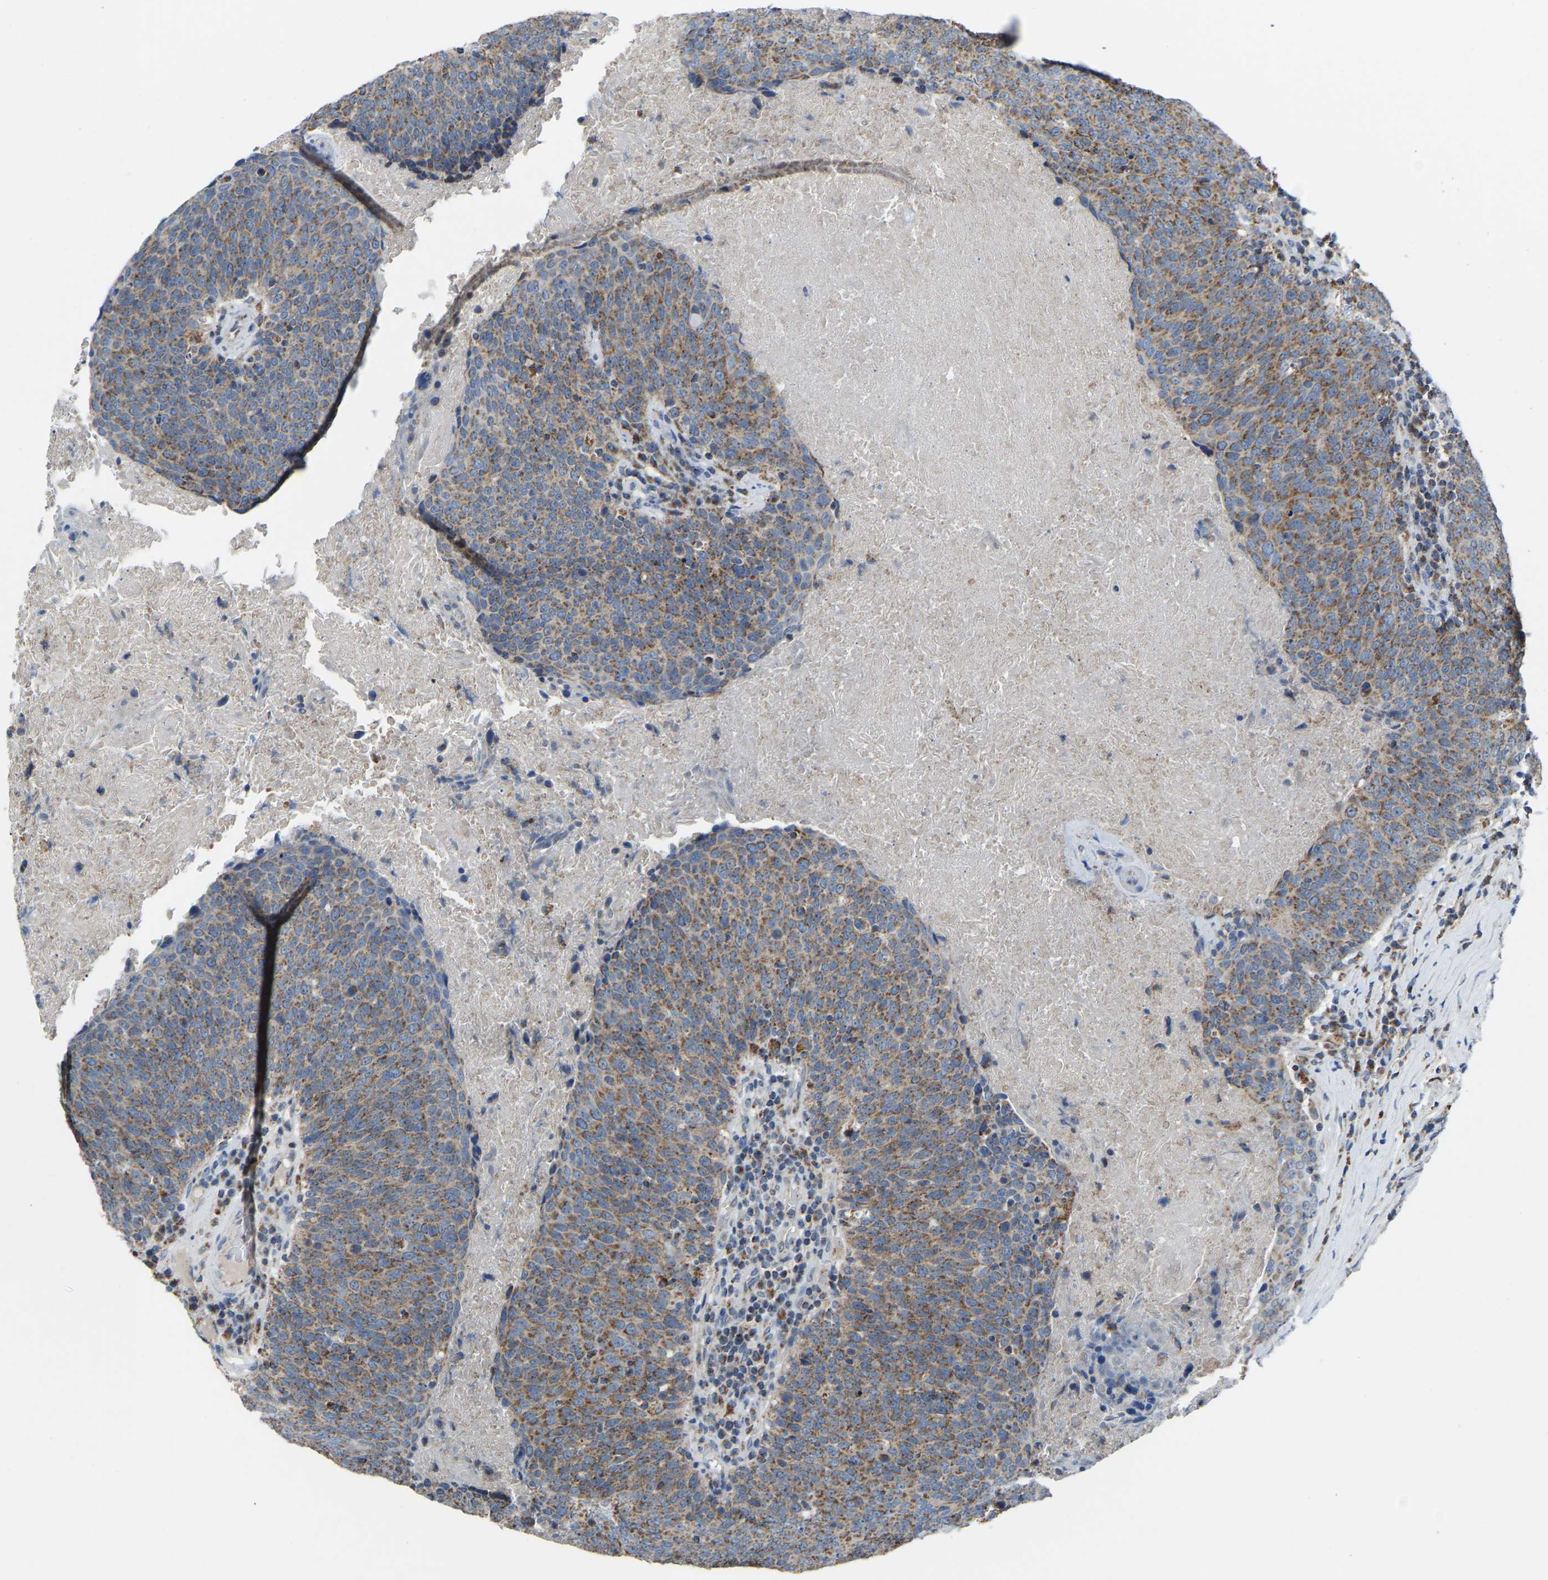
{"staining": {"intensity": "moderate", "quantity": ">75%", "location": "cytoplasmic/membranous"}, "tissue": "head and neck cancer", "cell_type": "Tumor cells", "image_type": "cancer", "snomed": [{"axis": "morphology", "description": "Squamous cell carcinoma, NOS"}, {"axis": "morphology", "description": "Squamous cell carcinoma, metastatic, NOS"}, {"axis": "topography", "description": "Lymph node"}, {"axis": "topography", "description": "Head-Neck"}], "caption": "Head and neck cancer (squamous cell carcinoma) stained for a protein (brown) demonstrates moderate cytoplasmic/membranous positive expression in approximately >75% of tumor cells.", "gene": "CANT1", "patient": {"sex": "male", "age": 62}}